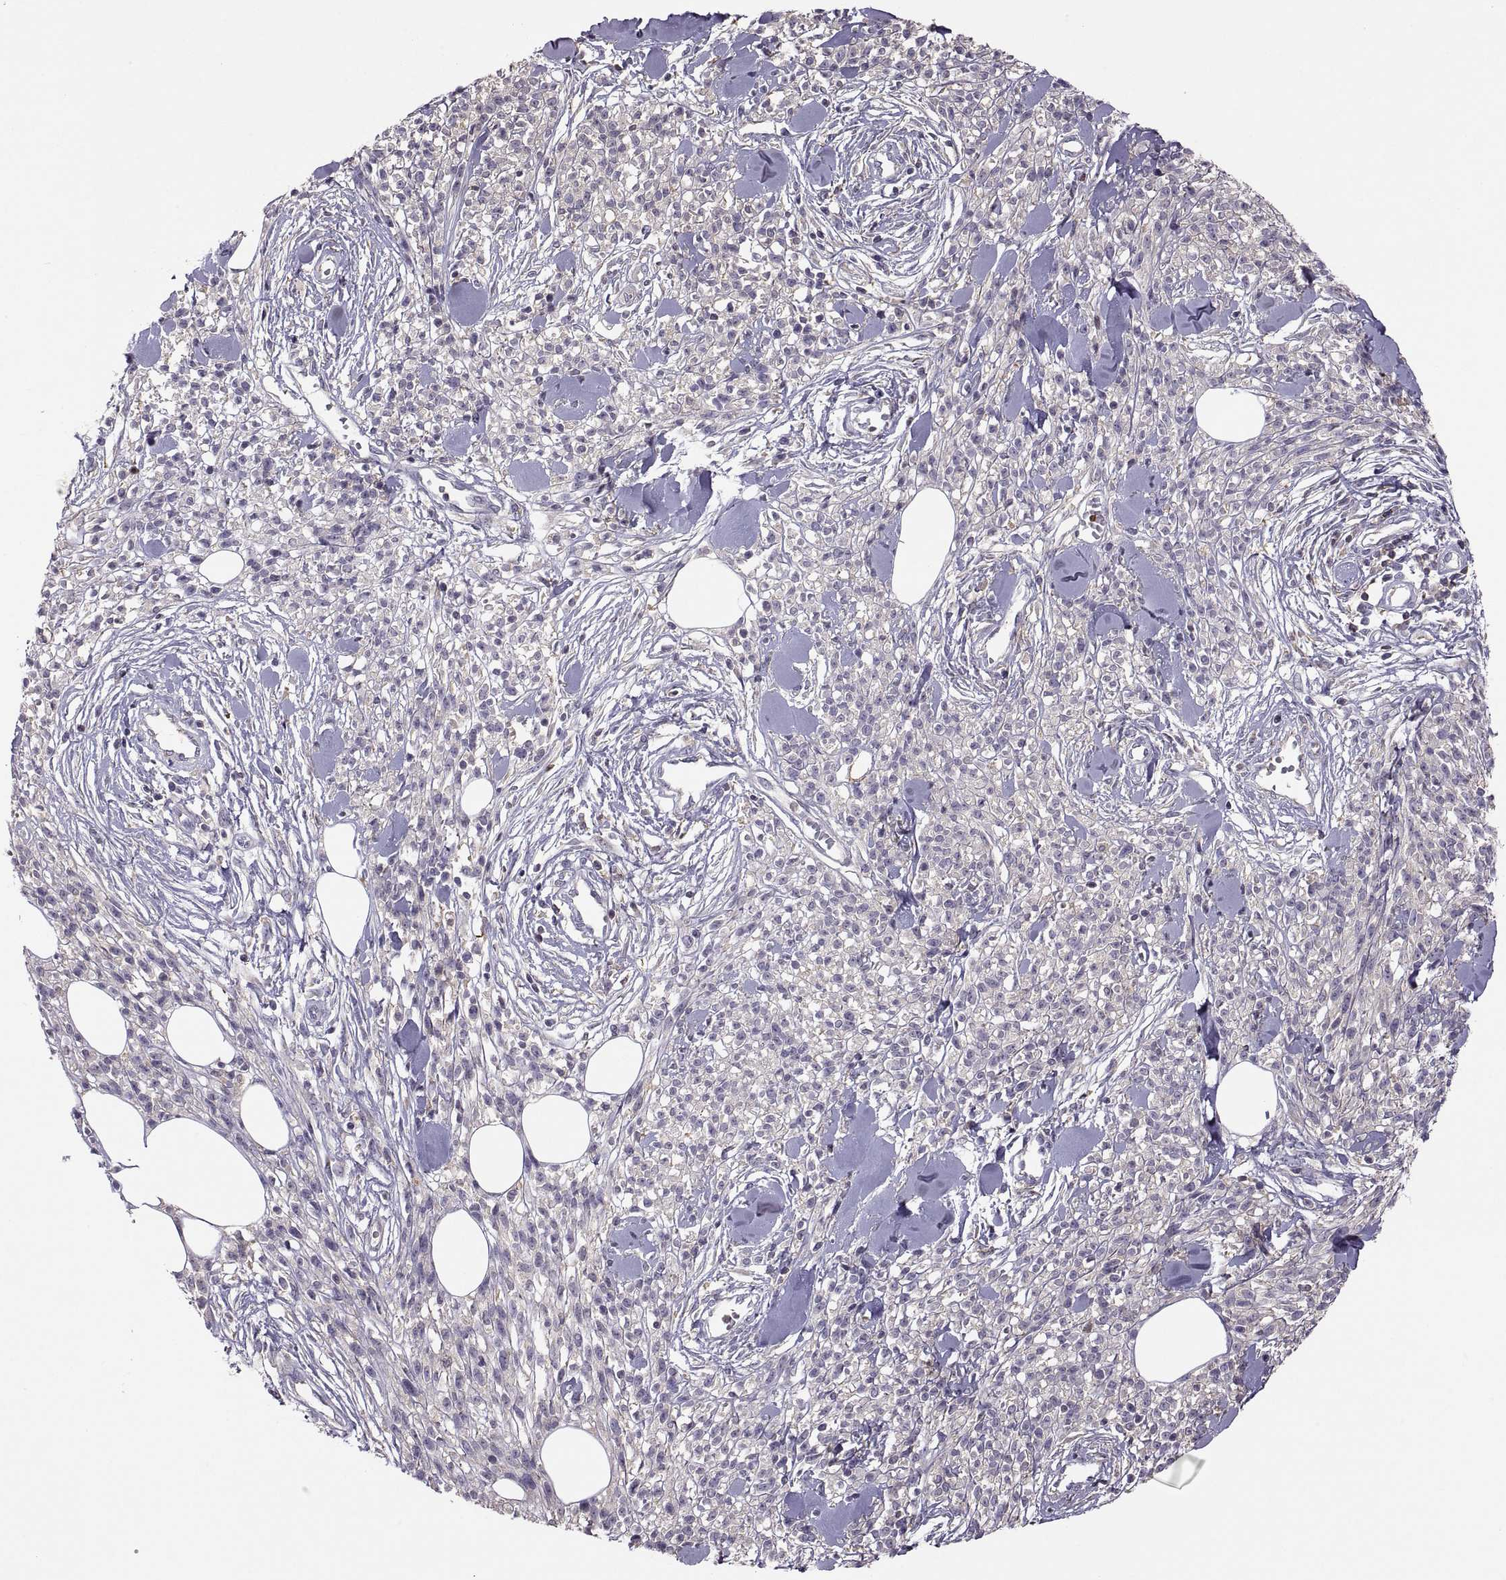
{"staining": {"intensity": "negative", "quantity": "none", "location": "none"}, "tissue": "melanoma", "cell_type": "Tumor cells", "image_type": "cancer", "snomed": [{"axis": "morphology", "description": "Malignant melanoma, NOS"}, {"axis": "topography", "description": "Skin"}, {"axis": "topography", "description": "Skin of trunk"}], "caption": "Protein analysis of malignant melanoma reveals no significant positivity in tumor cells.", "gene": "SPATA32", "patient": {"sex": "male", "age": 74}}